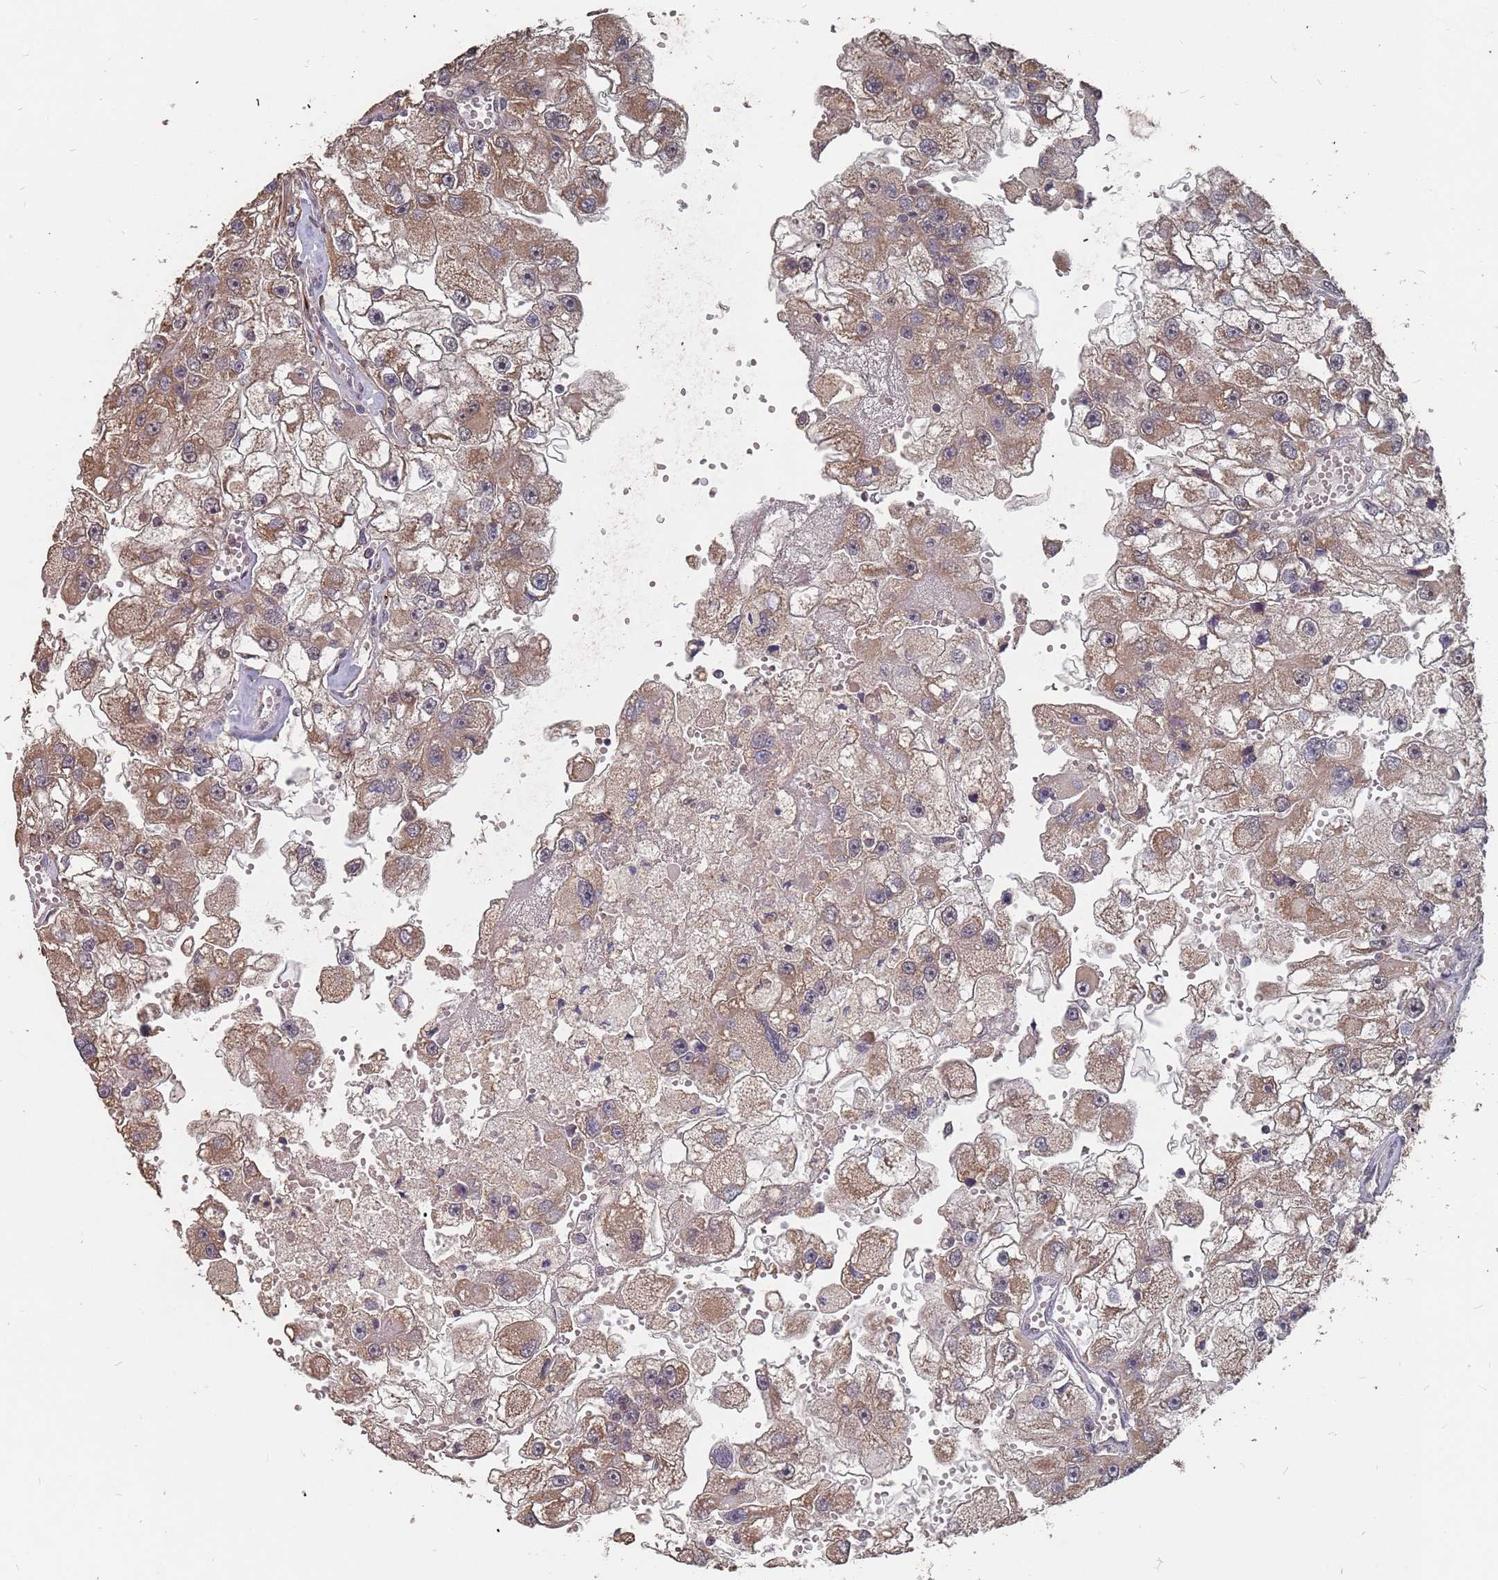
{"staining": {"intensity": "moderate", "quantity": ">75%", "location": "cytoplasmic/membranous"}, "tissue": "renal cancer", "cell_type": "Tumor cells", "image_type": "cancer", "snomed": [{"axis": "morphology", "description": "Adenocarcinoma, NOS"}, {"axis": "topography", "description": "Kidney"}], "caption": "Moderate cytoplasmic/membranous expression is present in about >75% of tumor cells in renal cancer. (IHC, brightfield microscopy, high magnification).", "gene": "PRORP", "patient": {"sex": "male", "age": 63}}